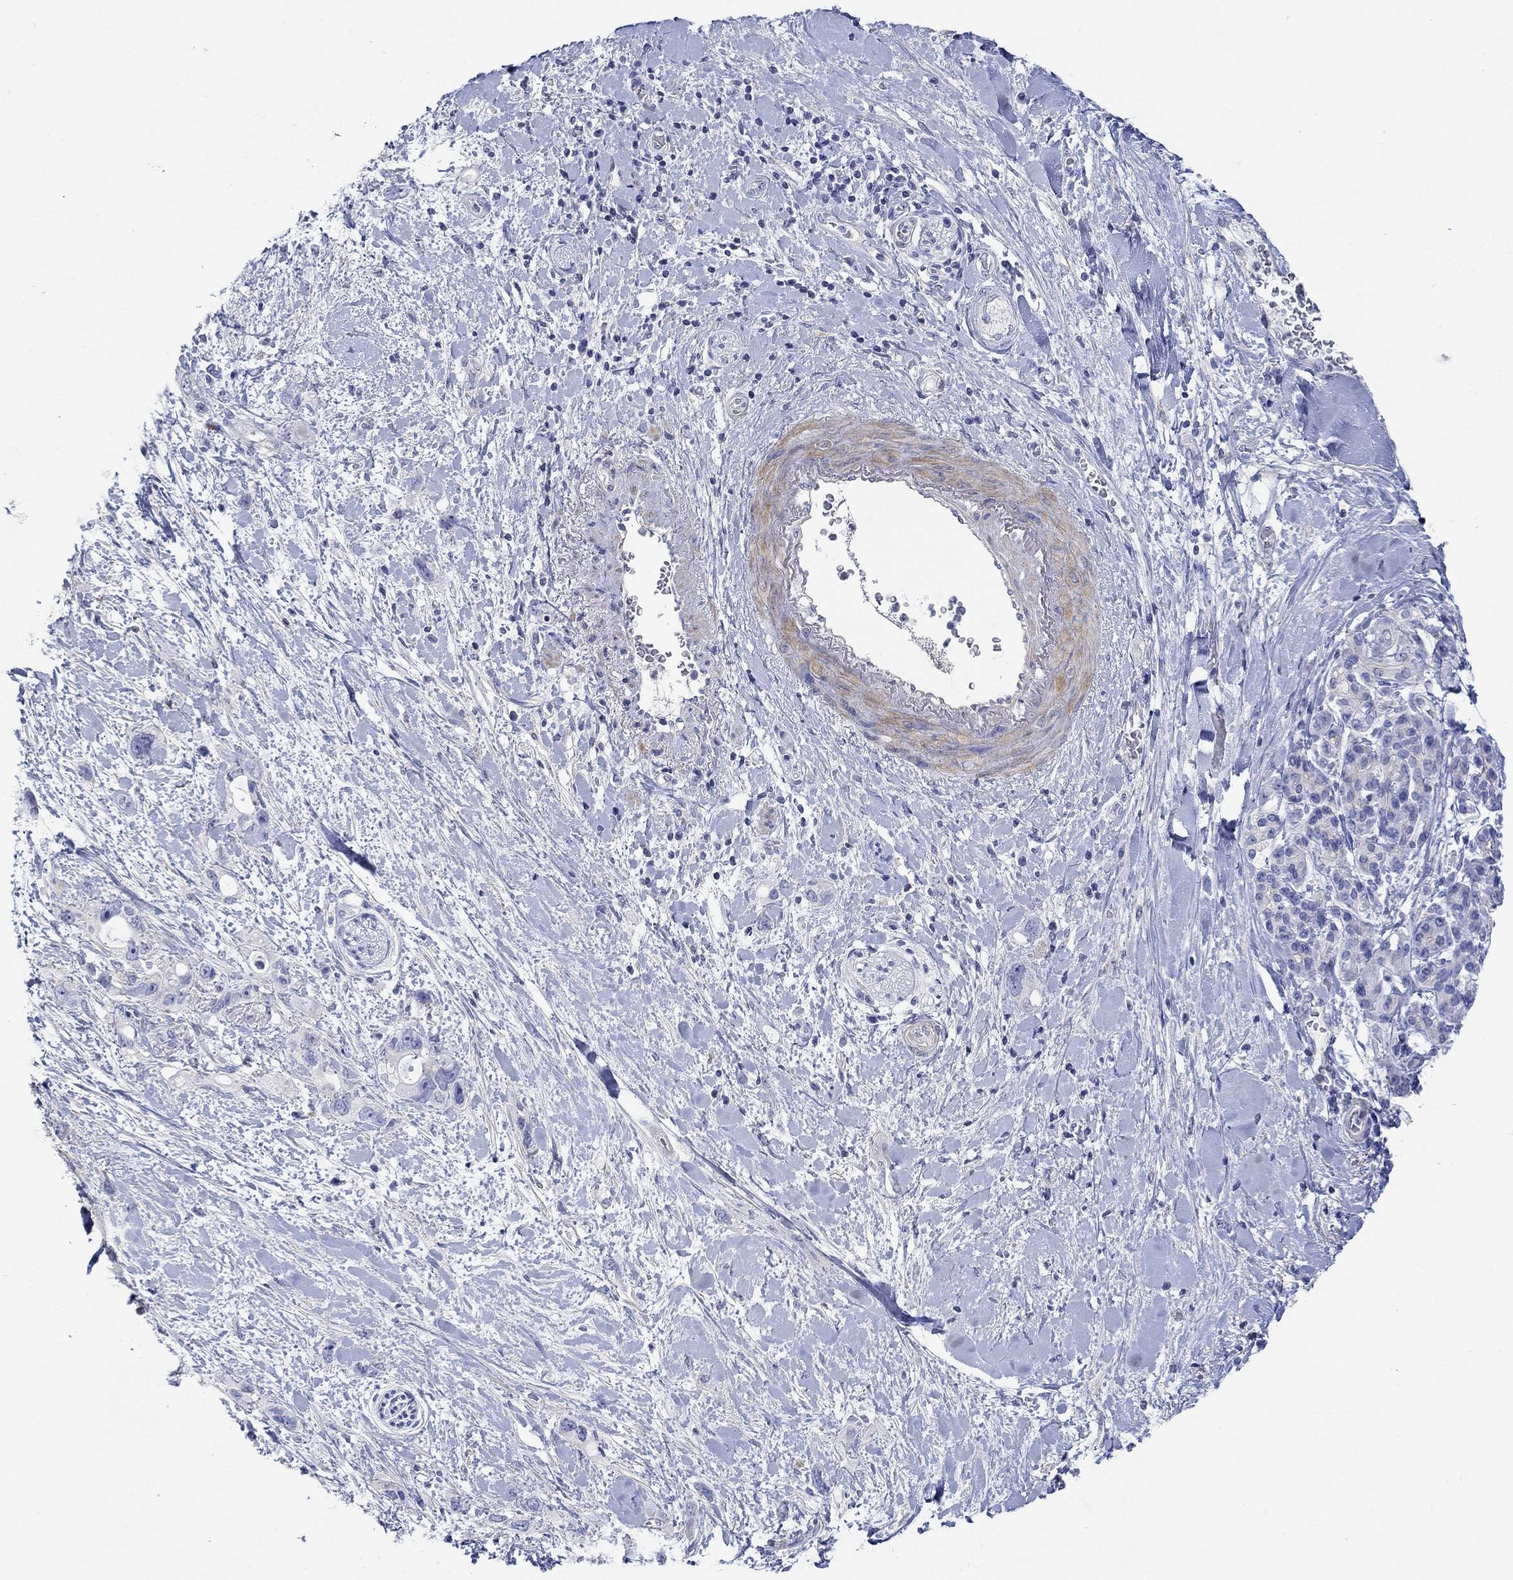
{"staining": {"intensity": "negative", "quantity": "none", "location": "none"}, "tissue": "pancreatic cancer", "cell_type": "Tumor cells", "image_type": "cancer", "snomed": [{"axis": "morphology", "description": "Adenocarcinoma, NOS"}, {"axis": "topography", "description": "Pancreas"}], "caption": "Protein analysis of pancreatic adenocarcinoma demonstrates no significant positivity in tumor cells.", "gene": "PPIL6", "patient": {"sex": "female", "age": 56}}